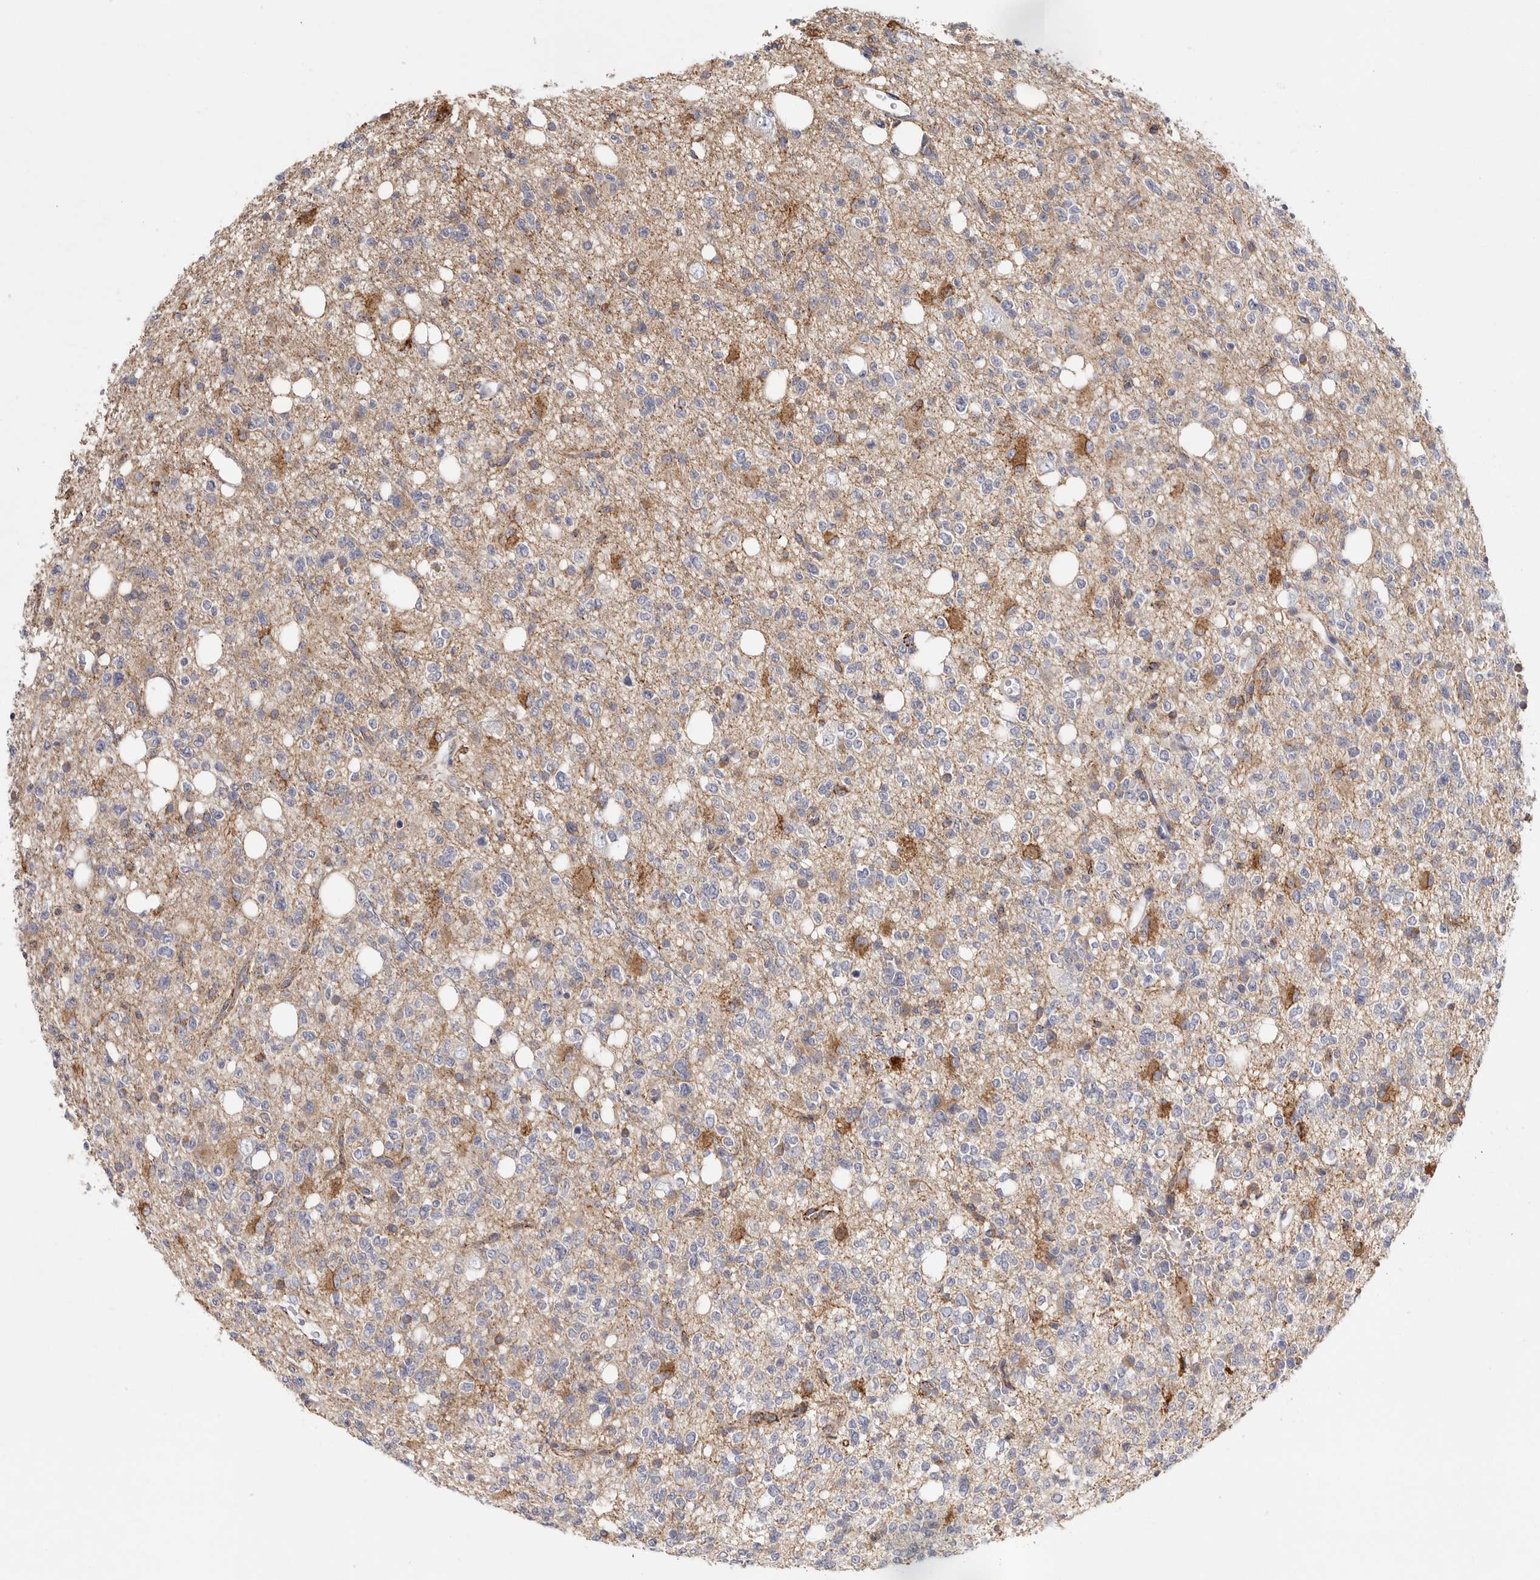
{"staining": {"intensity": "moderate", "quantity": "<25%", "location": "cytoplasmic/membranous"}, "tissue": "glioma", "cell_type": "Tumor cells", "image_type": "cancer", "snomed": [{"axis": "morphology", "description": "Glioma, malignant, High grade"}, {"axis": "topography", "description": "Brain"}], "caption": "Protein staining of malignant glioma (high-grade) tissue displays moderate cytoplasmic/membranous positivity in approximately <25% of tumor cells. (Brightfield microscopy of DAB IHC at high magnification).", "gene": "ELP3", "patient": {"sex": "female", "age": 62}}